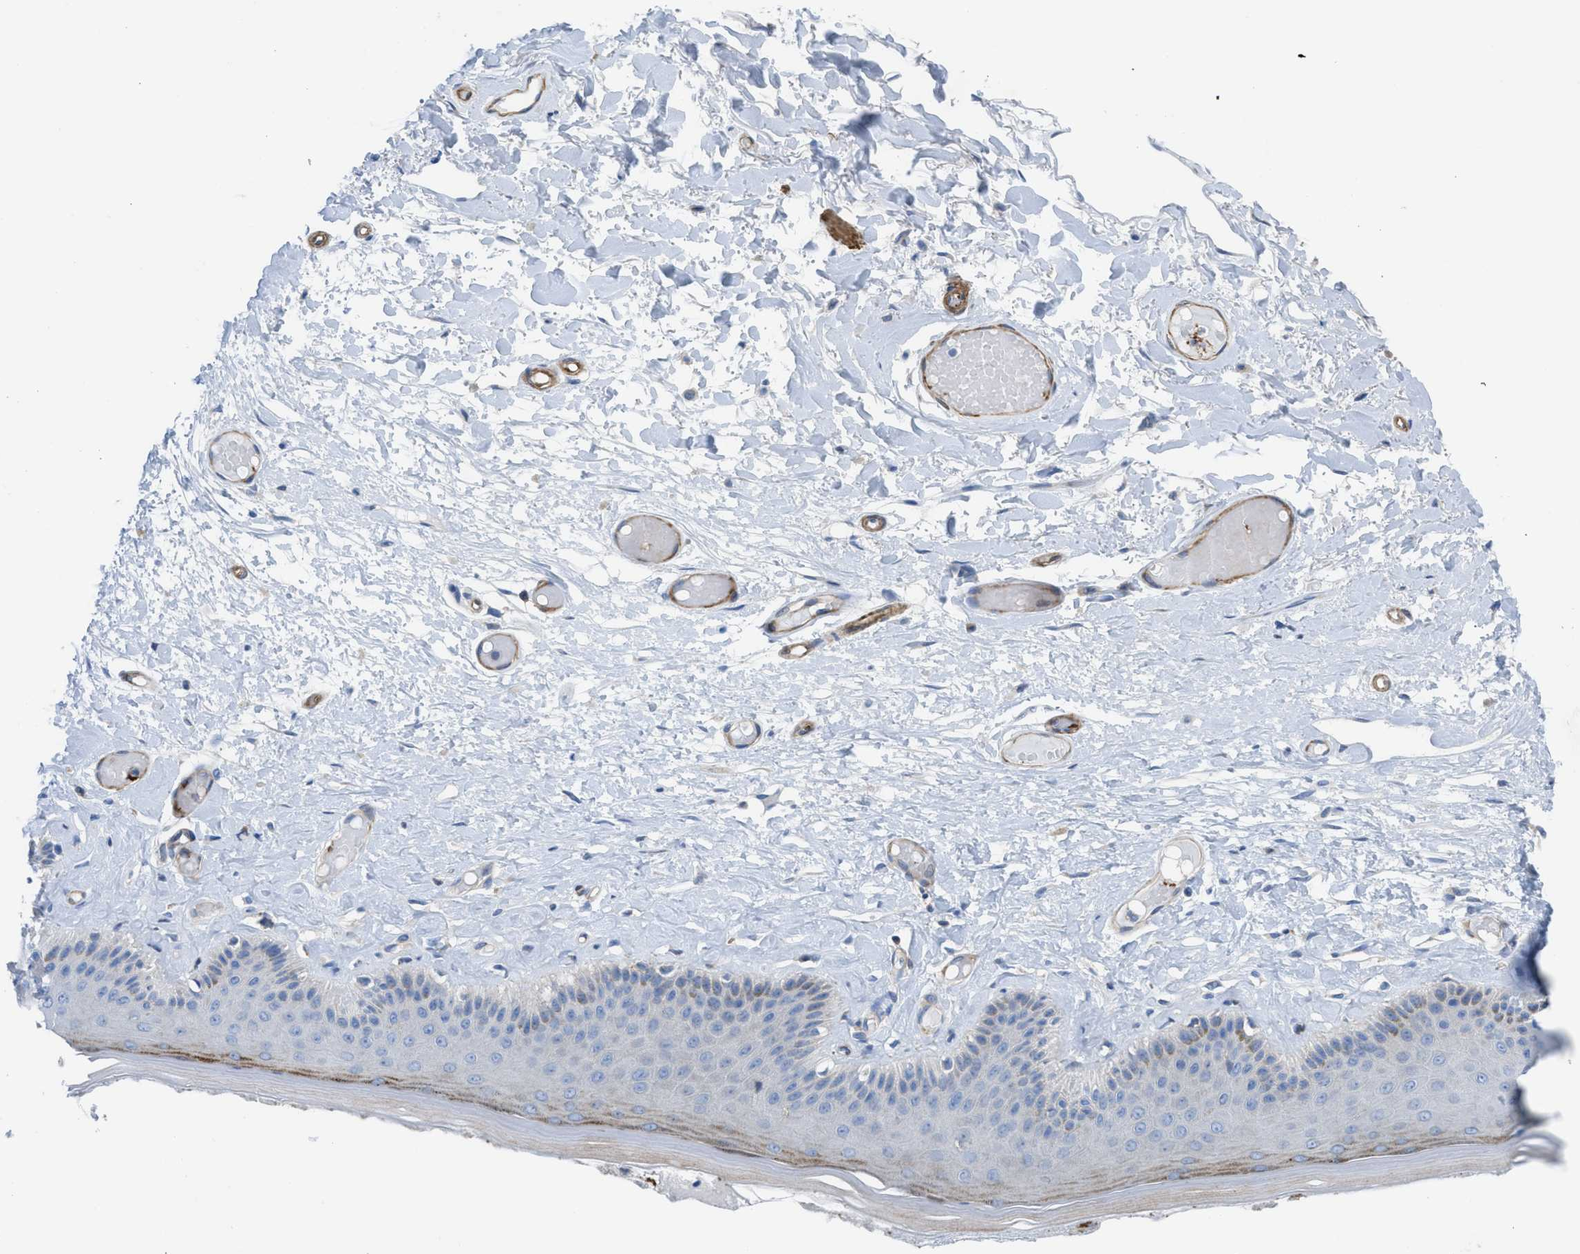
{"staining": {"intensity": "weak", "quantity": "<25%", "location": "cytoplasmic/membranous"}, "tissue": "skin", "cell_type": "Epidermal cells", "image_type": "normal", "snomed": [{"axis": "morphology", "description": "Normal tissue, NOS"}, {"axis": "topography", "description": "Vulva"}], "caption": "A micrograph of human skin is negative for staining in epidermal cells. (Brightfield microscopy of DAB (3,3'-diaminobenzidine) immunohistochemistry (IHC) at high magnification).", "gene": "KCNH7", "patient": {"sex": "female", "age": 73}}